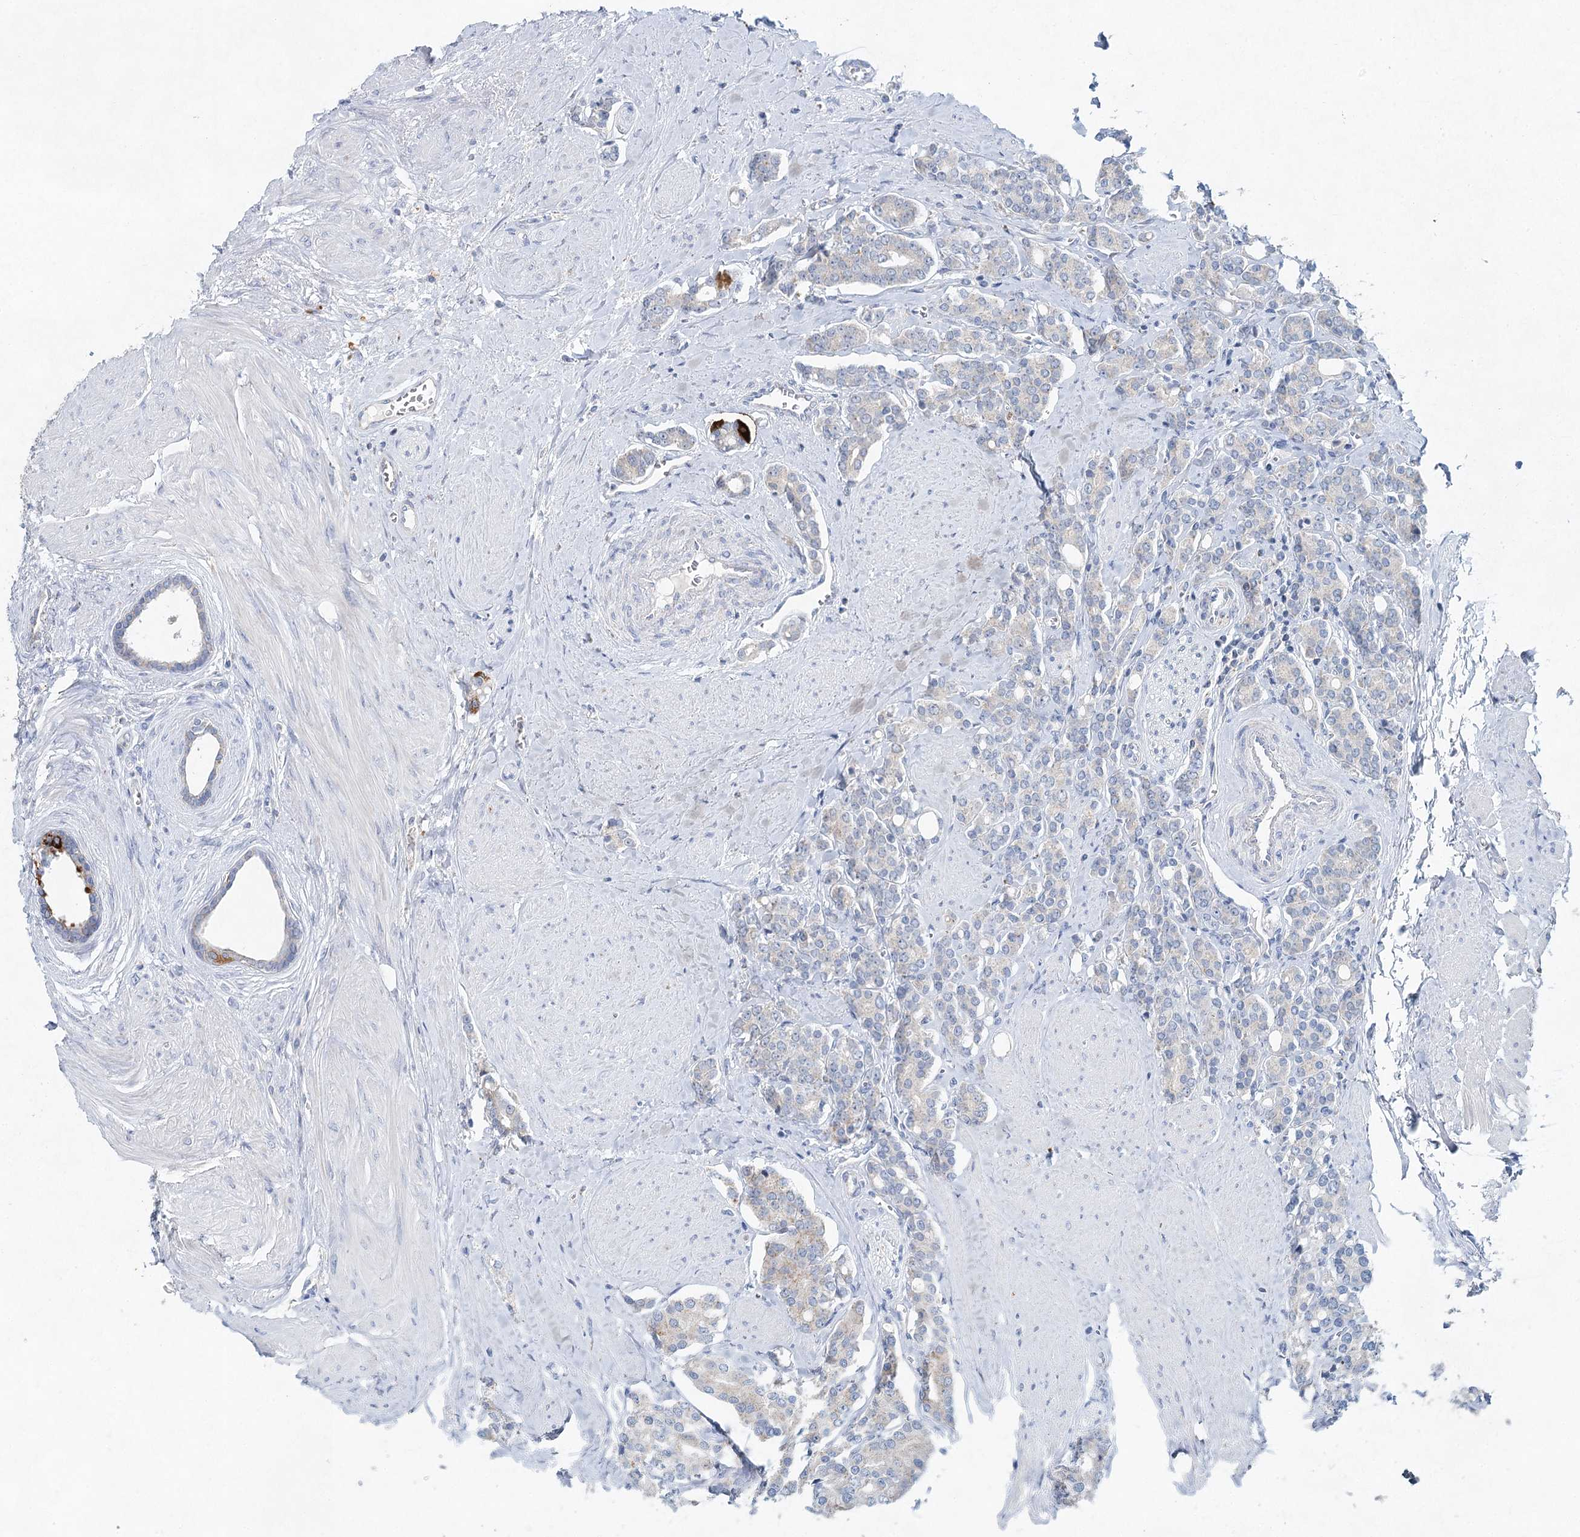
{"staining": {"intensity": "weak", "quantity": "<25%", "location": "cytoplasmic/membranous"}, "tissue": "prostate cancer", "cell_type": "Tumor cells", "image_type": "cancer", "snomed": [{"axis": "morphology", "description": "Adenocarcinoma, High grade"}, {"axis": "topography", "description": "Prostate"}], "caption": "Image shows no protein positivity in tumor cells of prostate adenocarcinoma (high-grade) tissue.", "gene": "XPO6", "patient": {"sex": "male", "age": 62}}